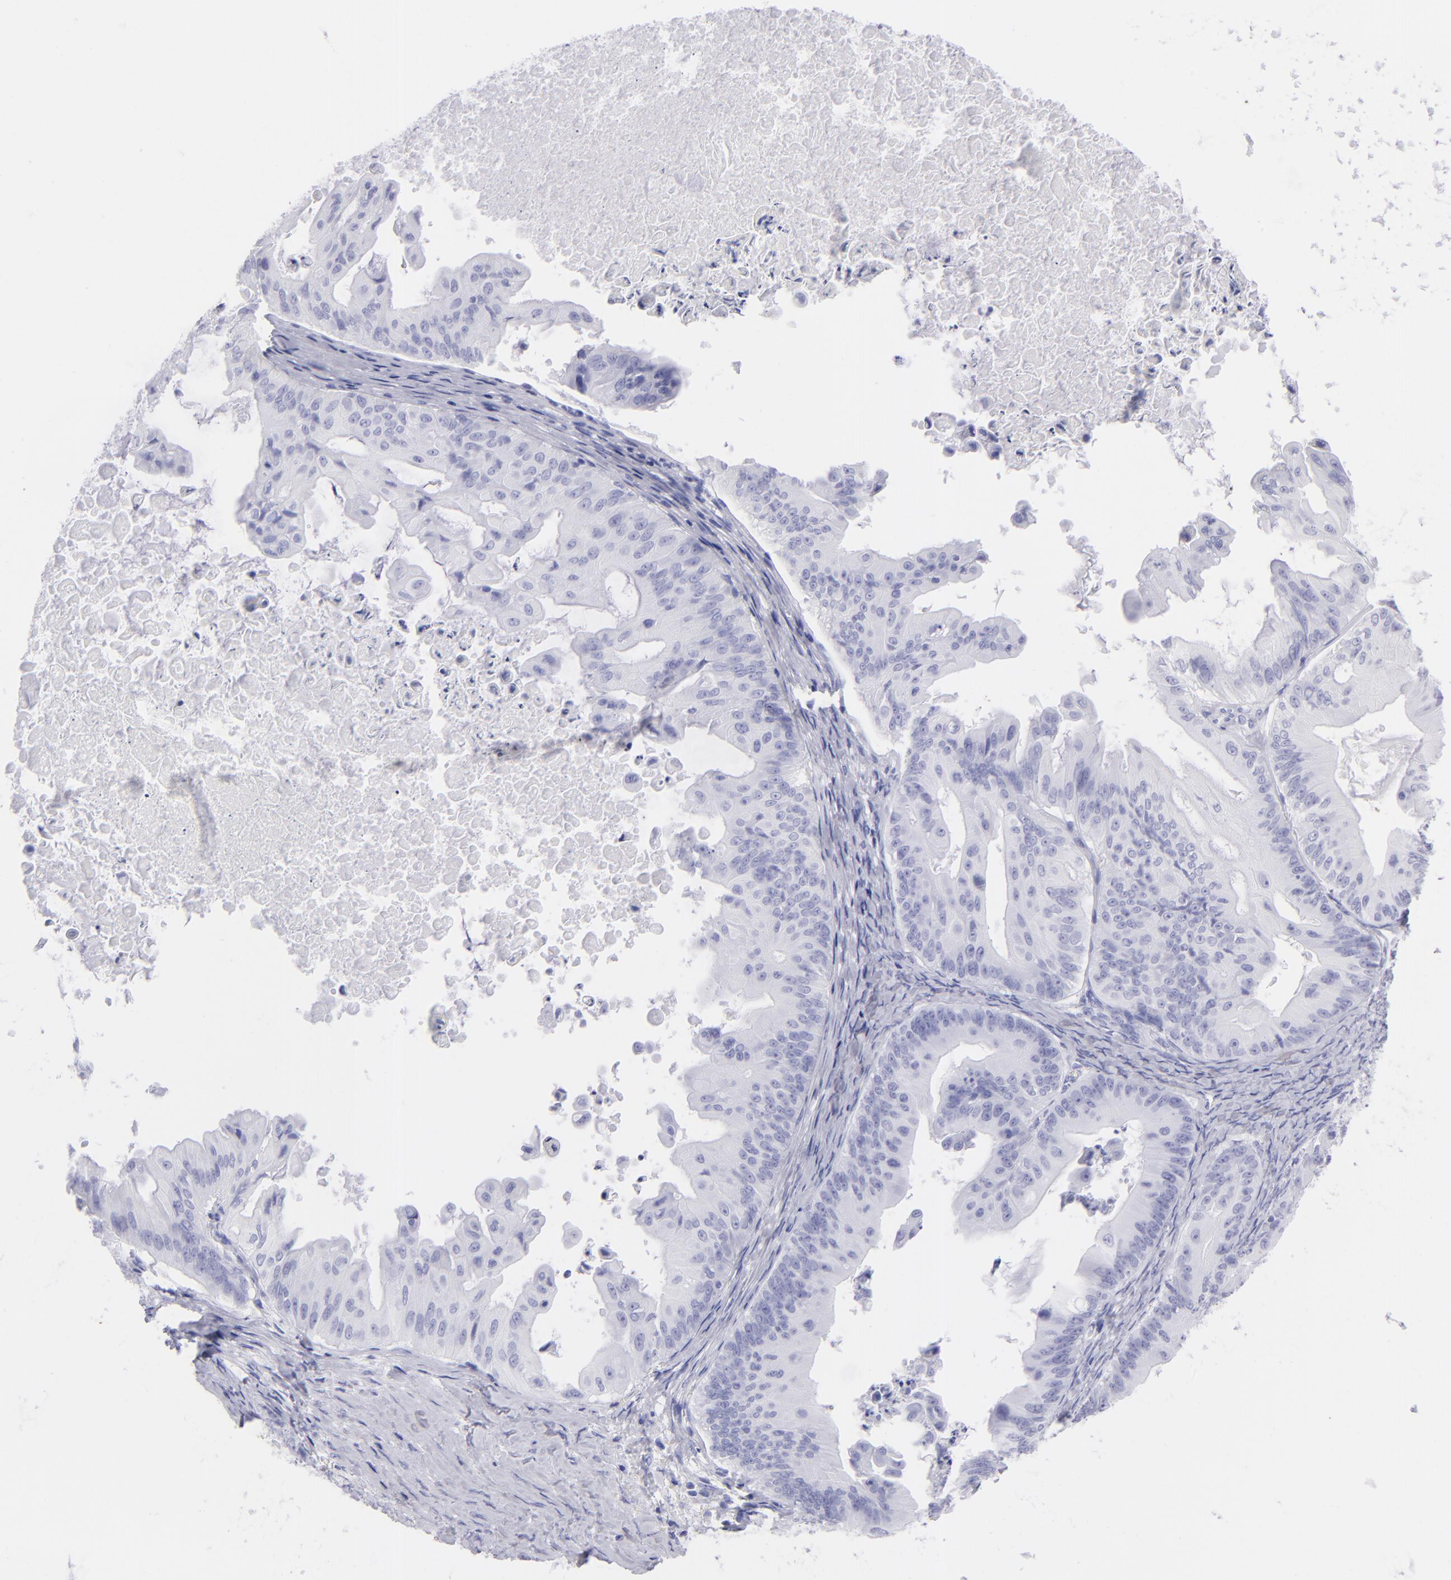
{"staining": {"intensity": "negative", "quantity": "none", "location": "none"}, "tissue": "ovarian cancer", "cell_type": "Tumor cells", "image_type": "cancer", "snomed": [{"axis": "morphology", "description": "Cystadenocarcinoma, mucinous, NOS"}, {"axis": "topography", "description": "Ovary"}], "caption": "Micrograph shows no protein positivity in tumor cells of ovarian mucinous cystadenocarcinoma tissue. (Brightfield microscopy of DAB (3,3'-diaminobenzidine) immunohistochemistry at high magnification).", "gene": "SLC1A3", "patient": {"sex": "female", "age": 37}}